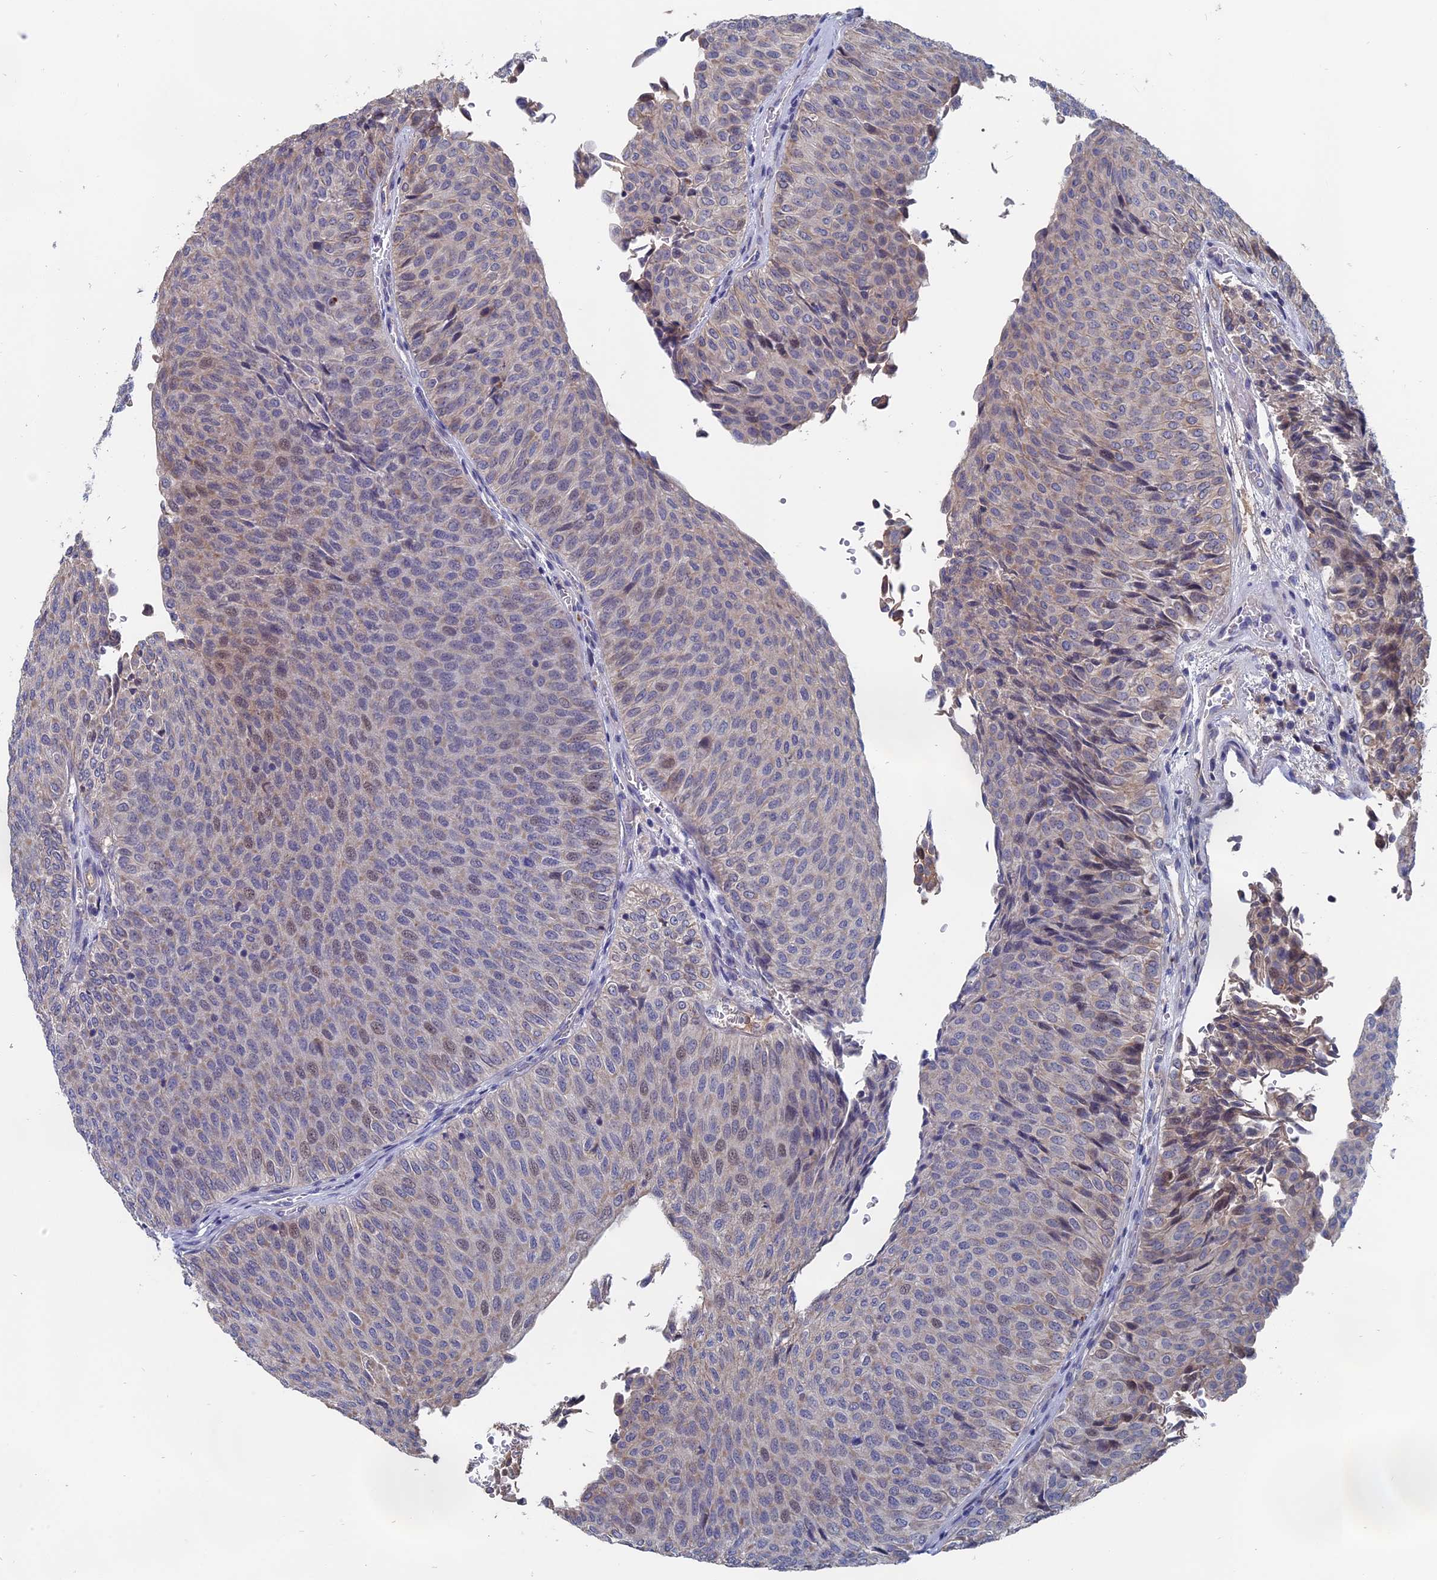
{"staining": {"intensity": "weak", "quantity": "<25%", "location": "cytoplasmic/membranous"}, "tissue": "urothelial cancer", "cell_type": "Tumor cells", "image_type": "cancer", "snomed": [{"axis": "morphology", "description": "Urothelial carcinoma, Low grade"}, {"axis": "topography", "description": "Urinary bladder"}], "caption": "This is an immunohistochemistry (IHC) histopathology image of low-grade urothelial carcinoma. There is no staining in tumor cells.", "gene": "SLC33A1", "patient": {"sex": "male", "age": 78}}